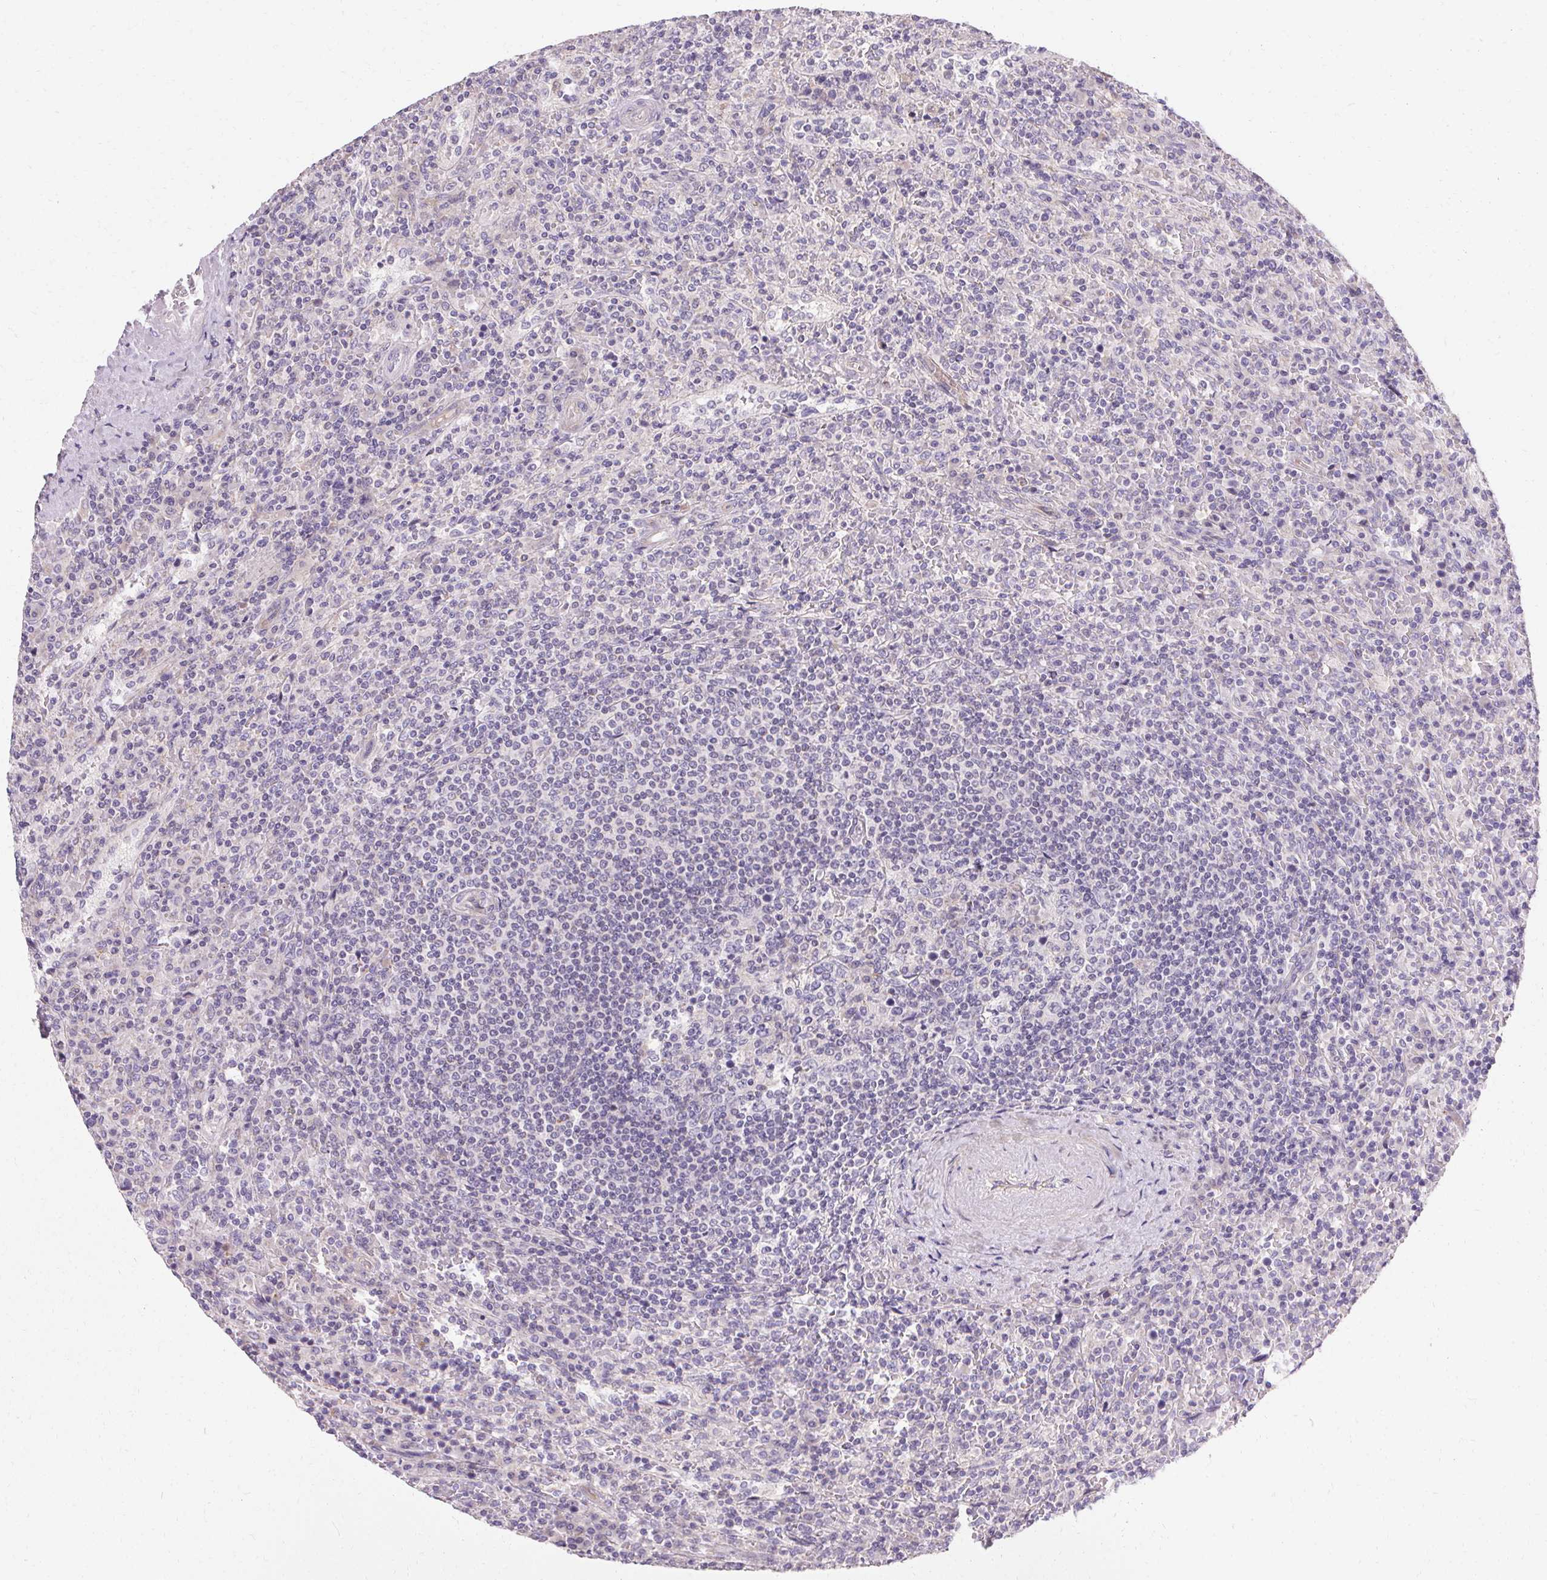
{"staining": {"intensity": "negative", "quantity": "none", "location": "none"}, "tissue": "lymphoma", "cell_type": "Tumor cells", "image_type": "cancer", "snomed": [{"axis": "morphology", "description": "Malignant lymphoma, non-Hodgkin's type, Low grade"}, {"axis": "topography", "description": "Spleen"}], "caption": "Malignant lymphoma, non-Hodgkin's type (low-grade) was stained to show a protein in brown. There is no significant expression in tumor cells.", "gene": "TRIP13", "patient": {"sex": "male", "age": 62}}